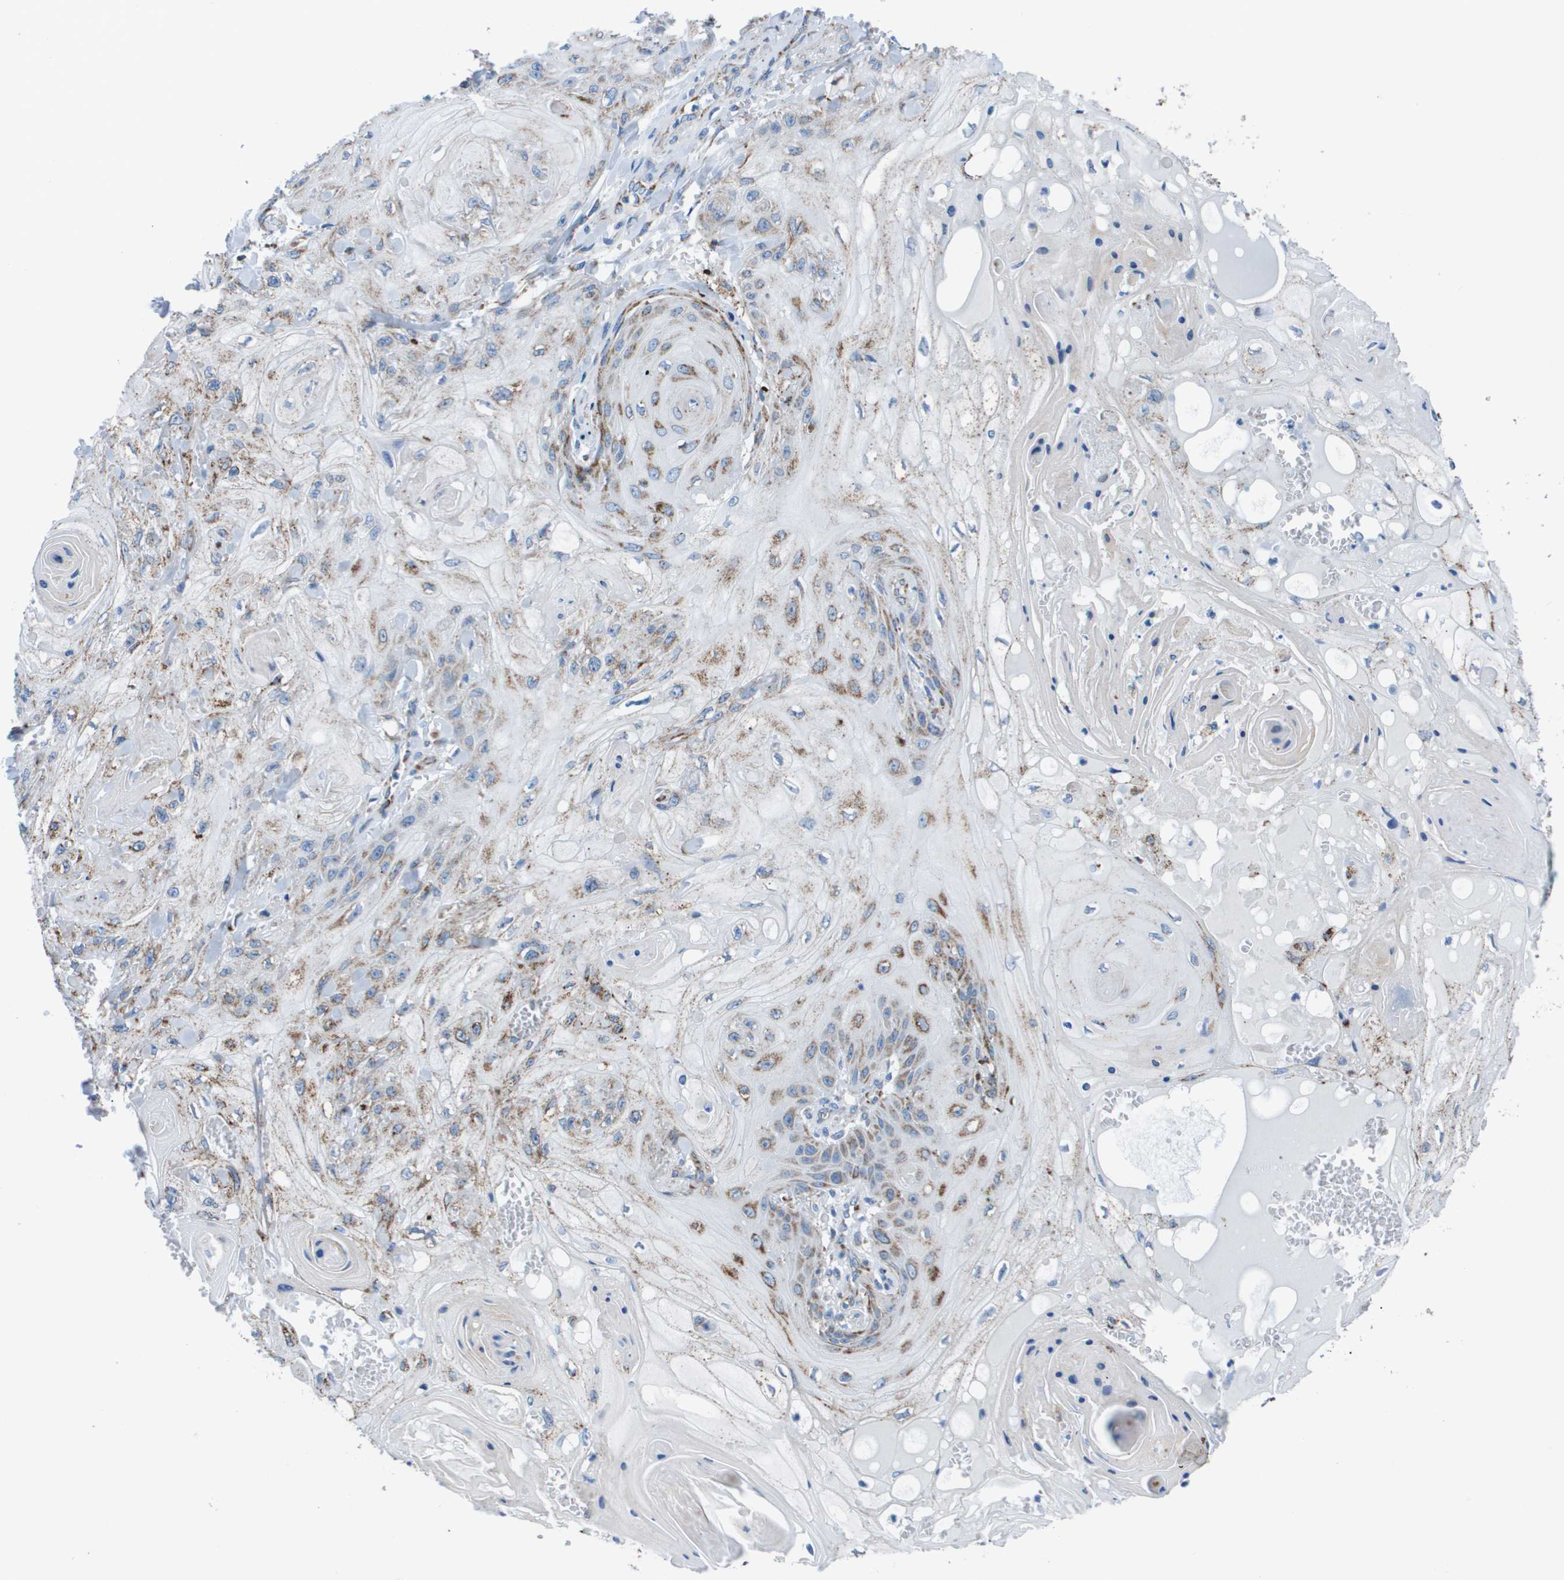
{"staining": {"intensity": "moderate", "quantity": ">75%", "location": "cytoplasmic/membranous"}, "tissue": "skin cancer", "cell_type": "Tumor cells", "image_type": "cancer", "snomed": [{"axis": "morphology", "description": "Squamous cell carcinoma, NOS"}, {"axis": "topography", "description": "Skin"}], "caption": "Skin squamous cell carcinoma stained with a protein marker exhibits moderate staining in tumor cells.", "gene": "ZDHHC3", "patient": {"sex": "male", "age": 74}}